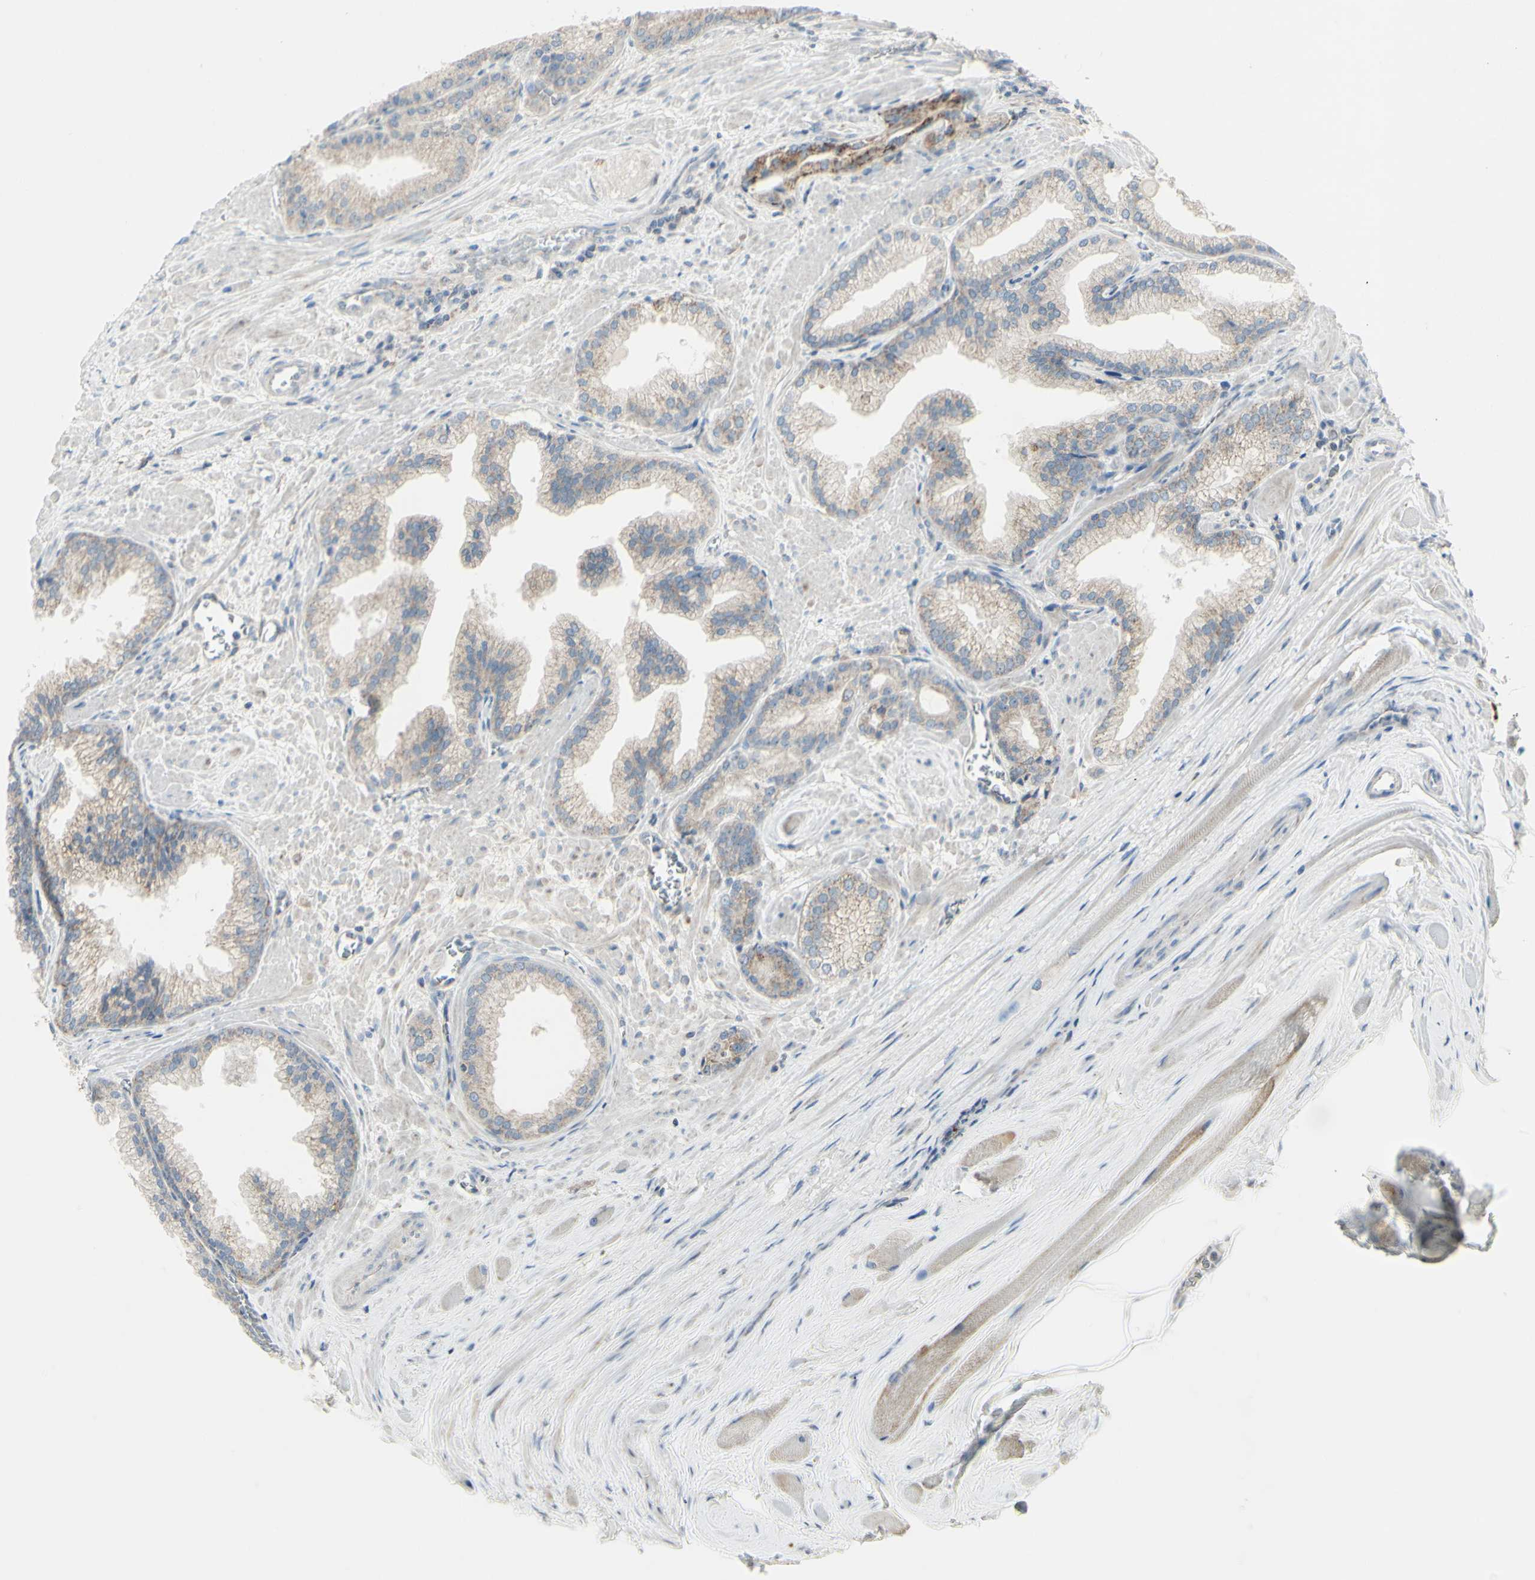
{"staining": {"intensity": "moderate", "quantity": "<25%", "location": "cytoplasmic/membranous"}, "tissue": "prostate cancer", "cell_type": "Tumor cells", "image_type": "cancer", "snomed": [{"axis": "morphology", "description": "Adenocarcinoma, Low grade"}, {"axis": "topography", "description": "Prostate"}], "caption": "There is low levels of moderate cytoplasmic/membranous positivity in tumor cells of low-grade adenocarcinoma (prostate), as demonstrated by immunohistochemical staining (brown color).", "gene": "CNTNAP1", "patient": {"sex": "male", "age": 59}}